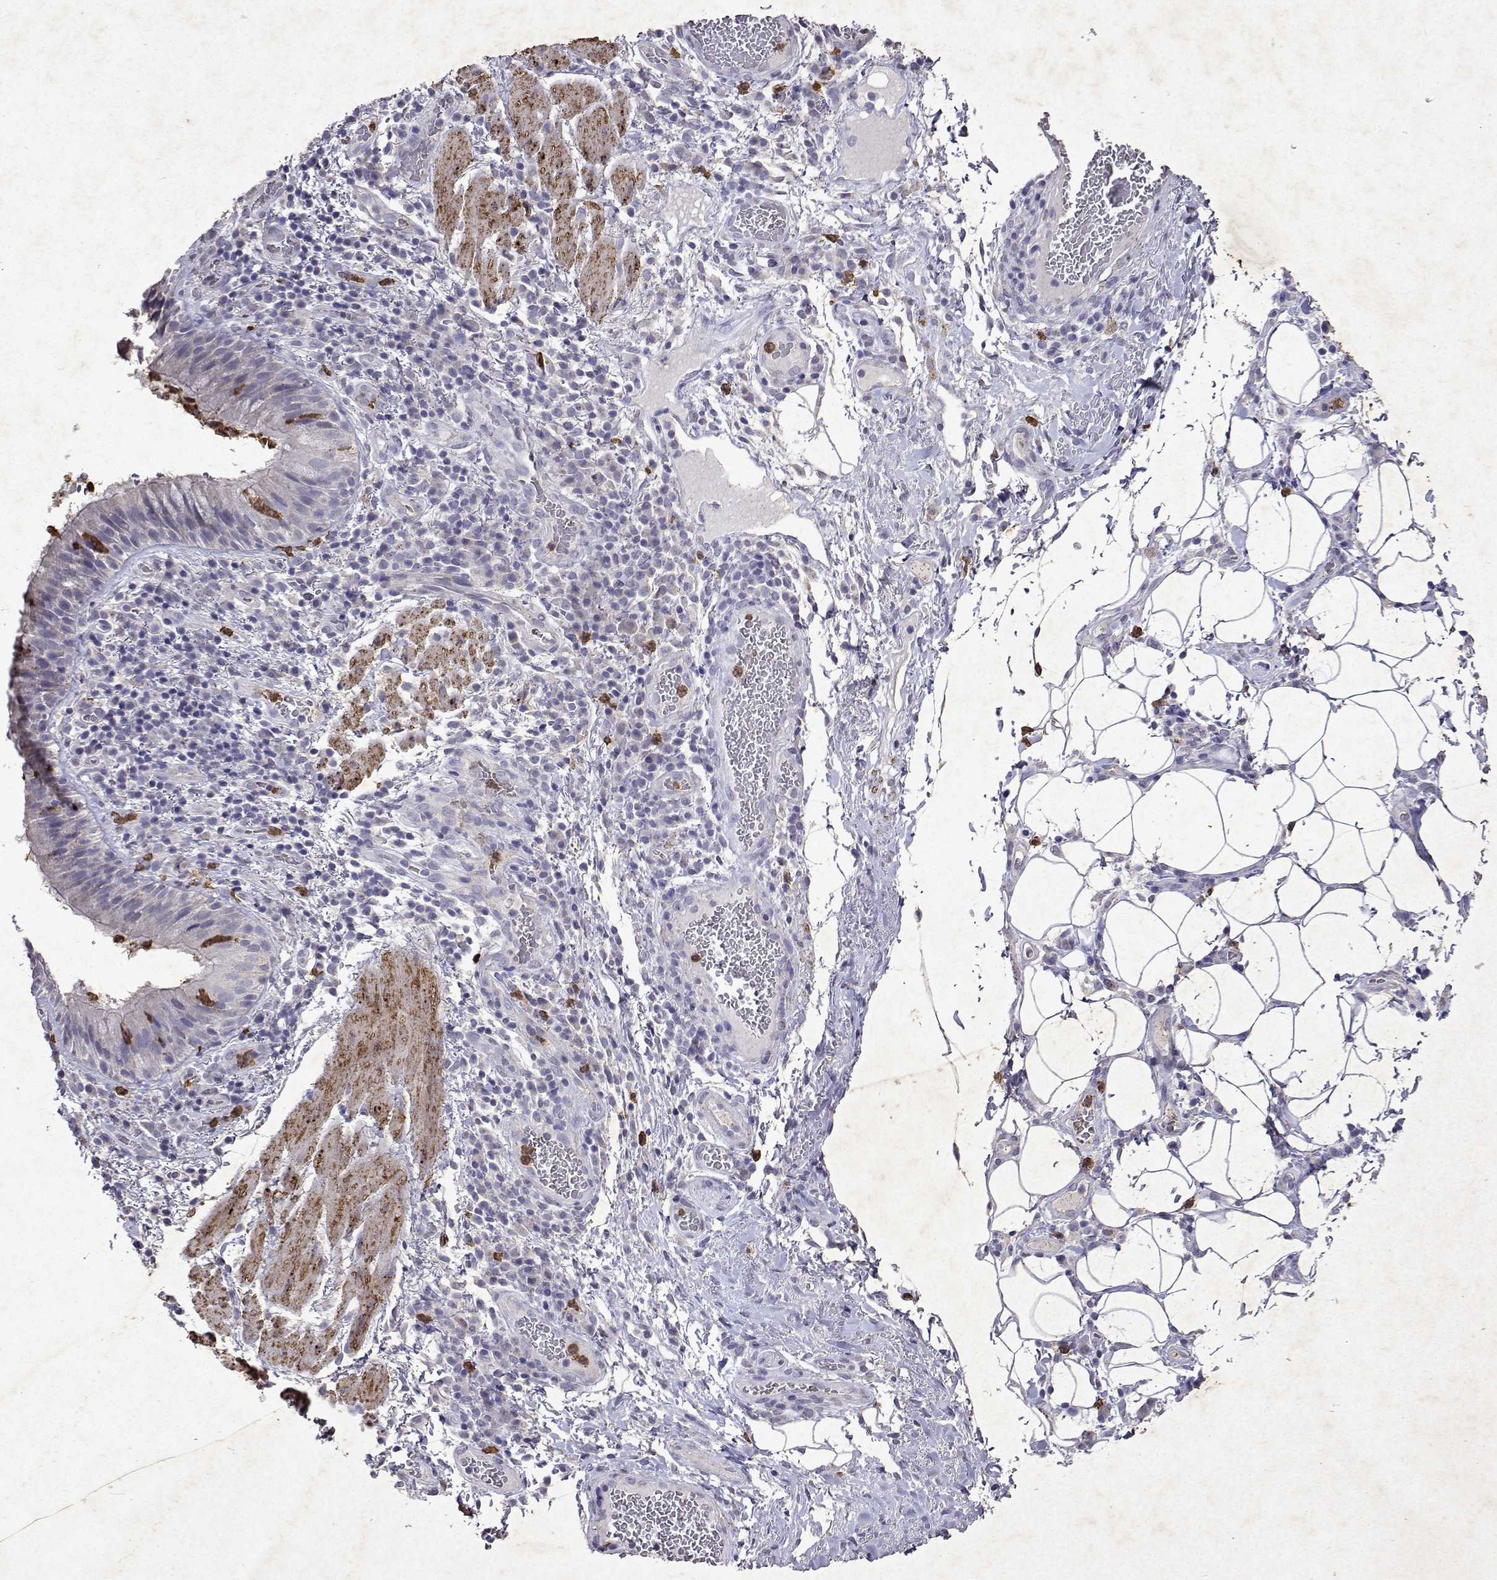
{"staining": {"intensity": "strong", "quantity": "<25%", "location": "cytoplasmic/membranous"}, "tissue": "bronchus", "cell_type": "Respiratory epithelial cells", "image_type": "normal", "snomed": [{"axis": "morphology", "description": "Normal tissue, NOS"}, {"axis": "topography", "description": "Lymph node"}, {"axis": "topography", "description": "Bronchus"}], "caption": "A medium amount of strong cytoplasmic/membranous positivity is seen in approximately <25% of respiratory epithelial cells in benign bronchus.", "gene": "DUSP28", "patient": {"sex": "male", "age": 56}}